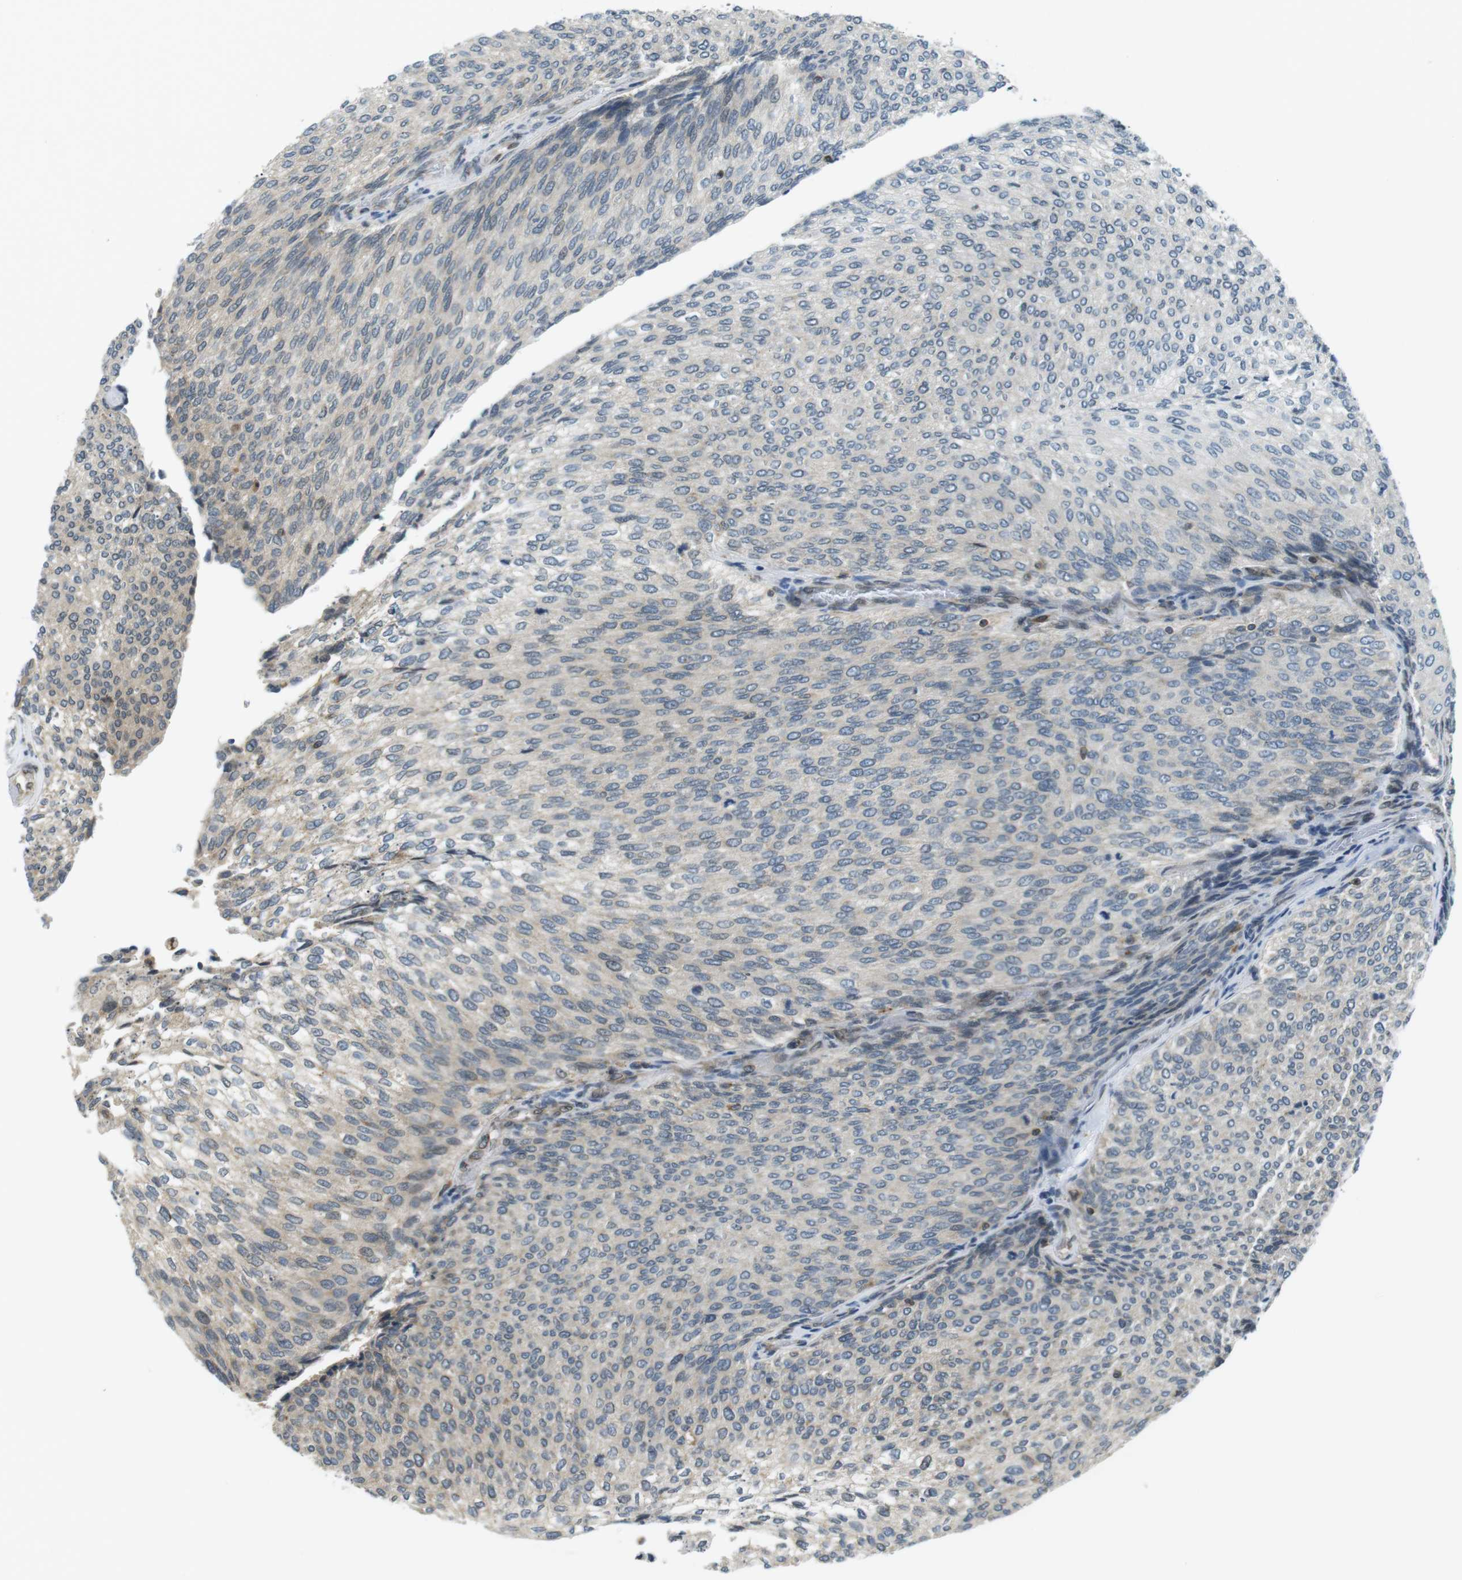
{"staining": {"intensity": "negative", "quantity": "none", "location": "none"}, "tissue": "urothelial cancer", "cell_type": "Tumor cells", "image_type": "cancer", "snomed": [{"axis": "morphology", "description": "Urothelial carcinoma, Low grade"}, {"axis": "topography", "description": "Urinary bladder"}], "caption": "This is an immunohistochemistry (IHC) photomicrograph of urothelial carcinoma (low-grade). There is no staining in tumor cells.", "gene": "TMX4", "patient": {"sex": "female", "age": 79}}